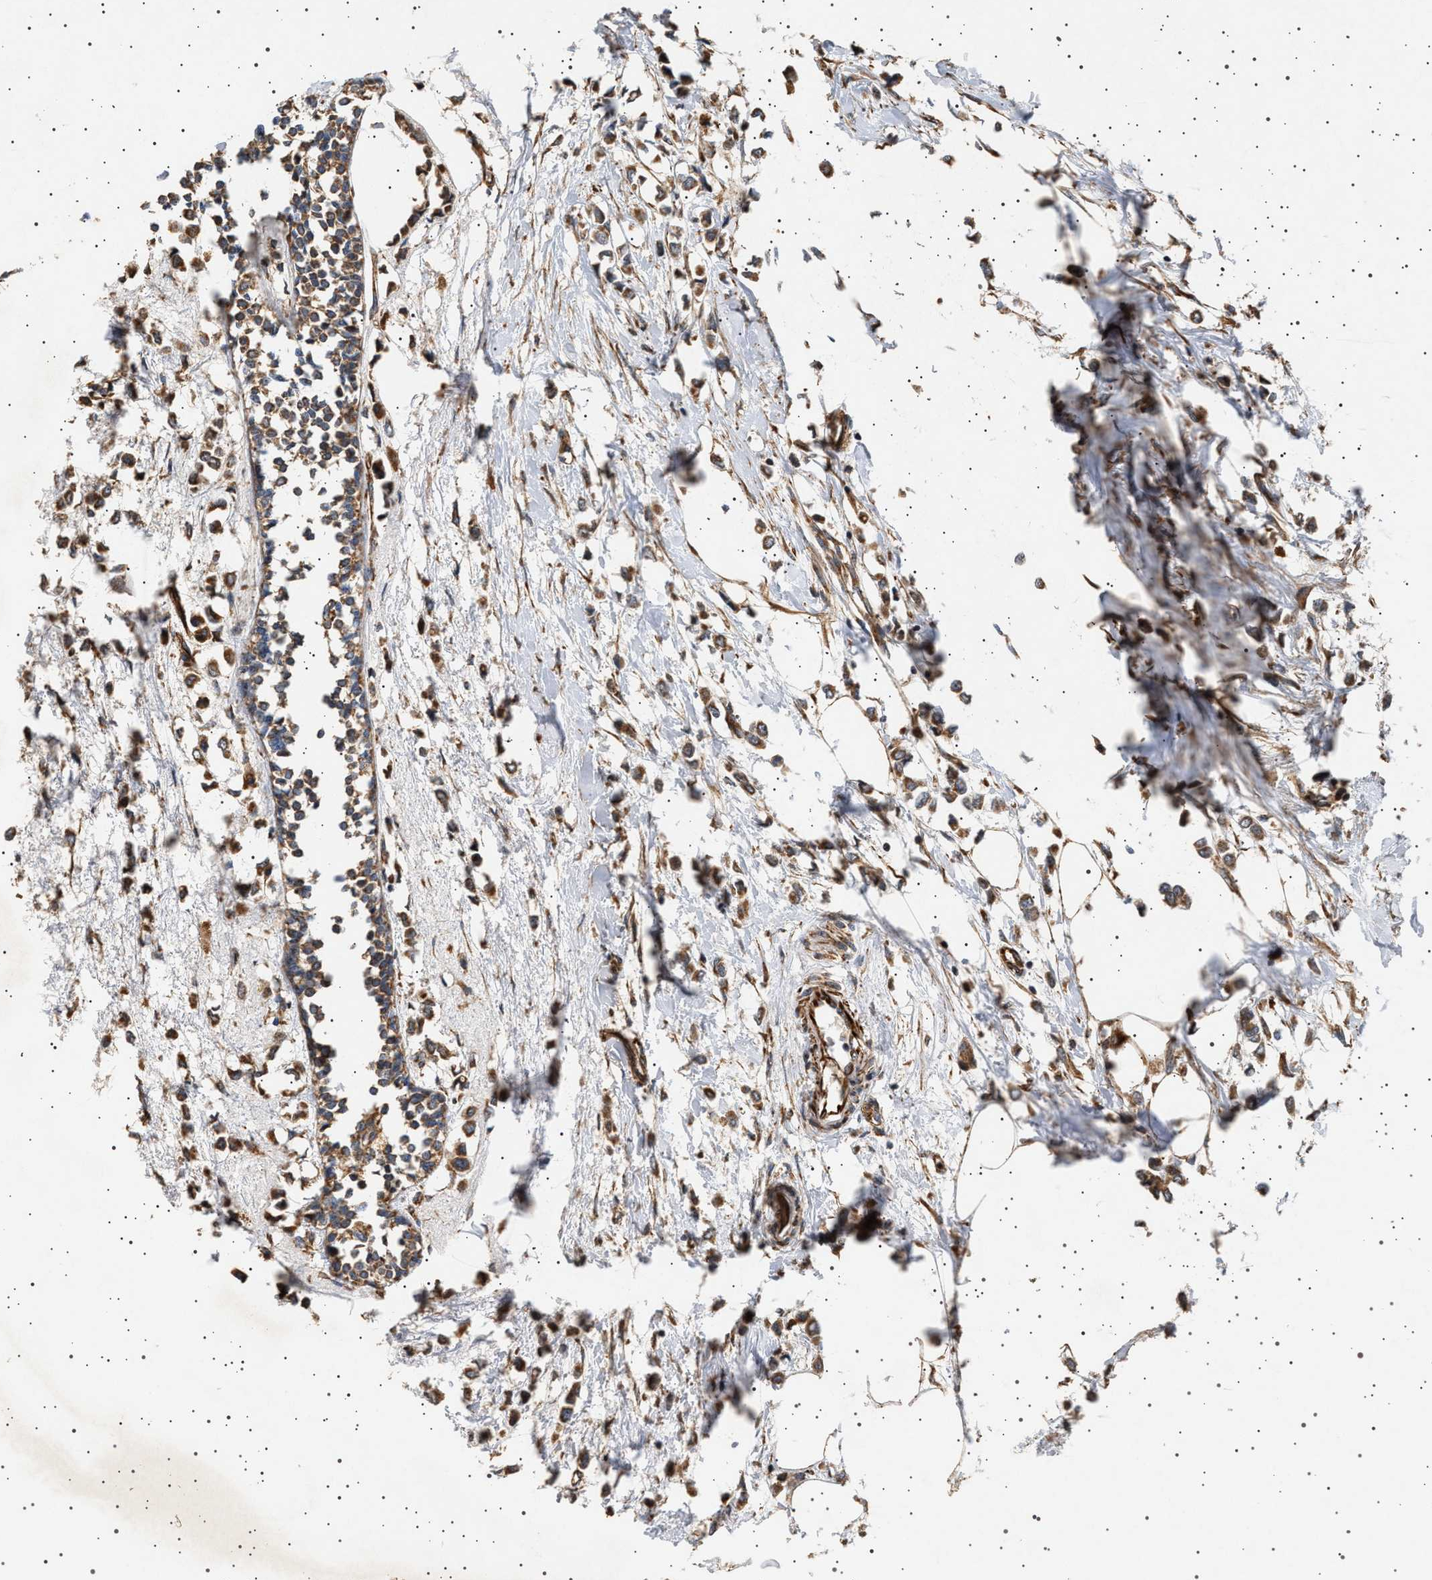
{"staining": {"intensity": "moderate", "quantity": ">75%", "location": "cytoplasmic/membranous"}, "tissue": "breast cancer", "cell_type": "Tumor cells", "image_type": "cancer", "snomed": [{"axis": "morphology", "description": "Lobular carcinoma"}, {"axis": "topography", "description": "Breast"}], "caption": "High-power microscopy captured an immunohistochemistry (IHC) photomicrograph of lobular carcinoma (breast), revealing moderate cytoplasmic/membranous expression in about >75% of tumor cells.", "gene": "TRUB2", "patient": {"sex": "female", "age": 51}}